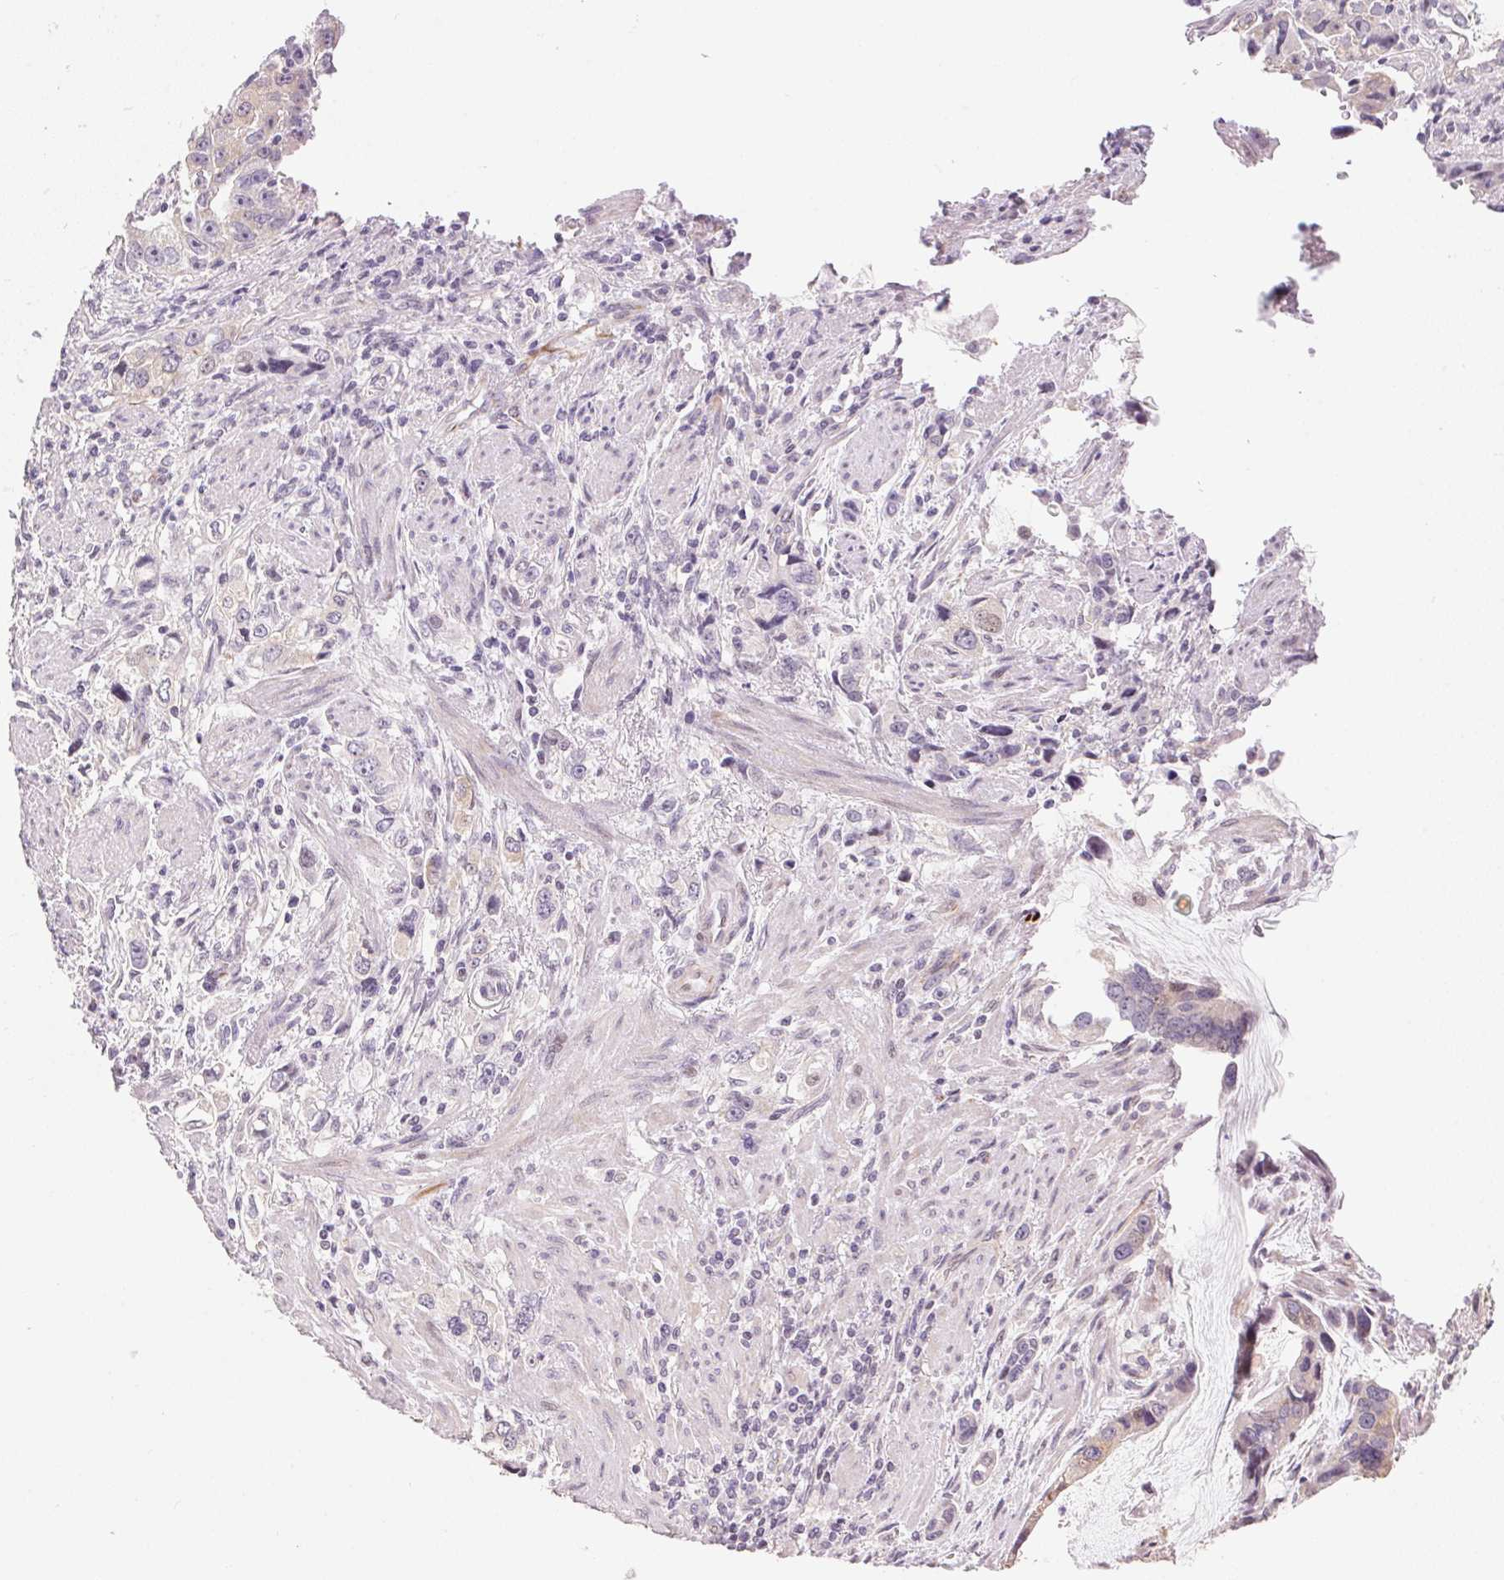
{"staining": {"intensity": "negative", "quantity": "none", "location": "none"}, "tissue": "stomach cancer", "cell_type": "Tumor cells", "image_type": "cancer", "snomed": [{"axis": "morphology", "description": "Adenocarcinoma, NOS"}, {"axis": "topography", "description": "Stomach, lower"}], "caption": "IHC micrograph of stomach adenocarcinoma stained for a protein (brown), which exhibits no staining in tumor cells.", "gene": "GYG2", "patient": {"sex": "female", "age": 93}}